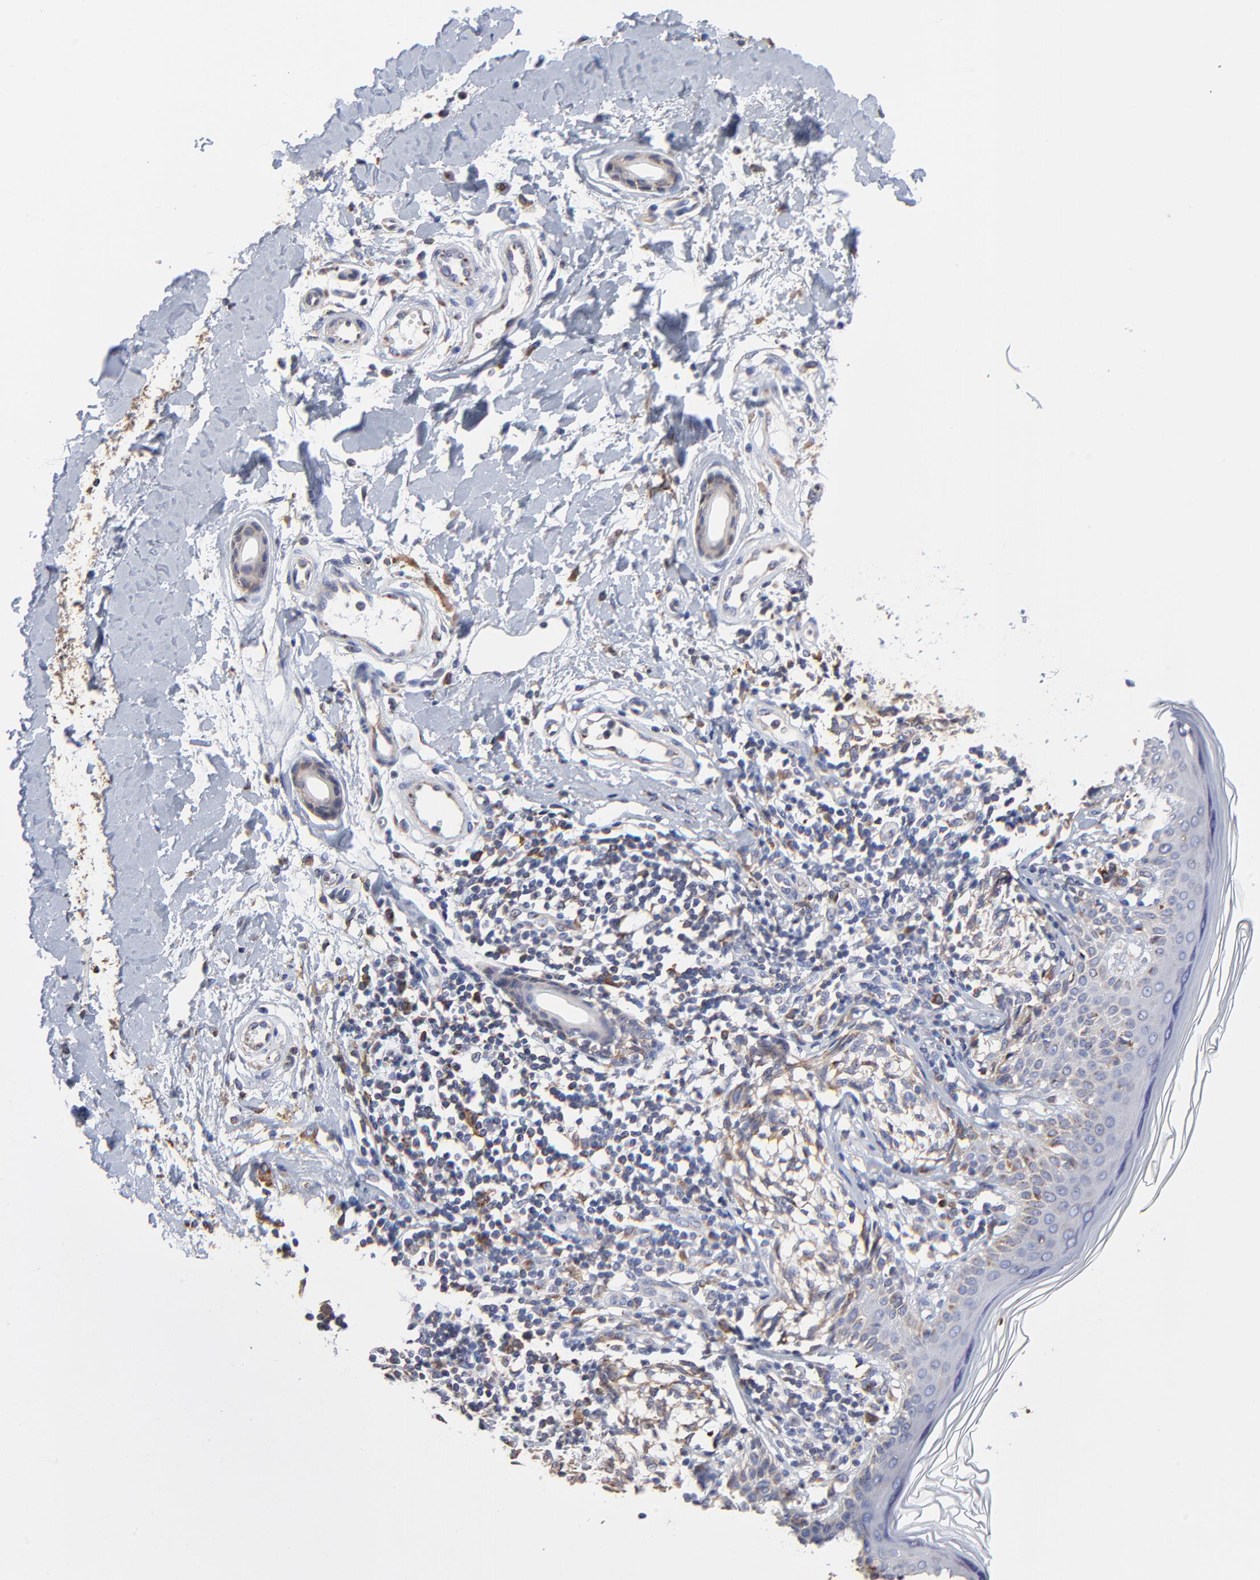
{"staining": {"intensity": "negative", "quantity": "none", "location": "none"}, "tissue": "melanoma", "cell_type": "Tumor cells", "image_type": "cancer", "snomed": [{"axis": "morphology", "description": "Malignant melanoma, NOS"}, {"axis": "topography", "description": "Skin"}], "caption": "Micrograph shows no significant protein positivity in tumor cells of malignant melanoma.", "gene": "LMAN1", "patient": {"sex": "male", "age": 67}}